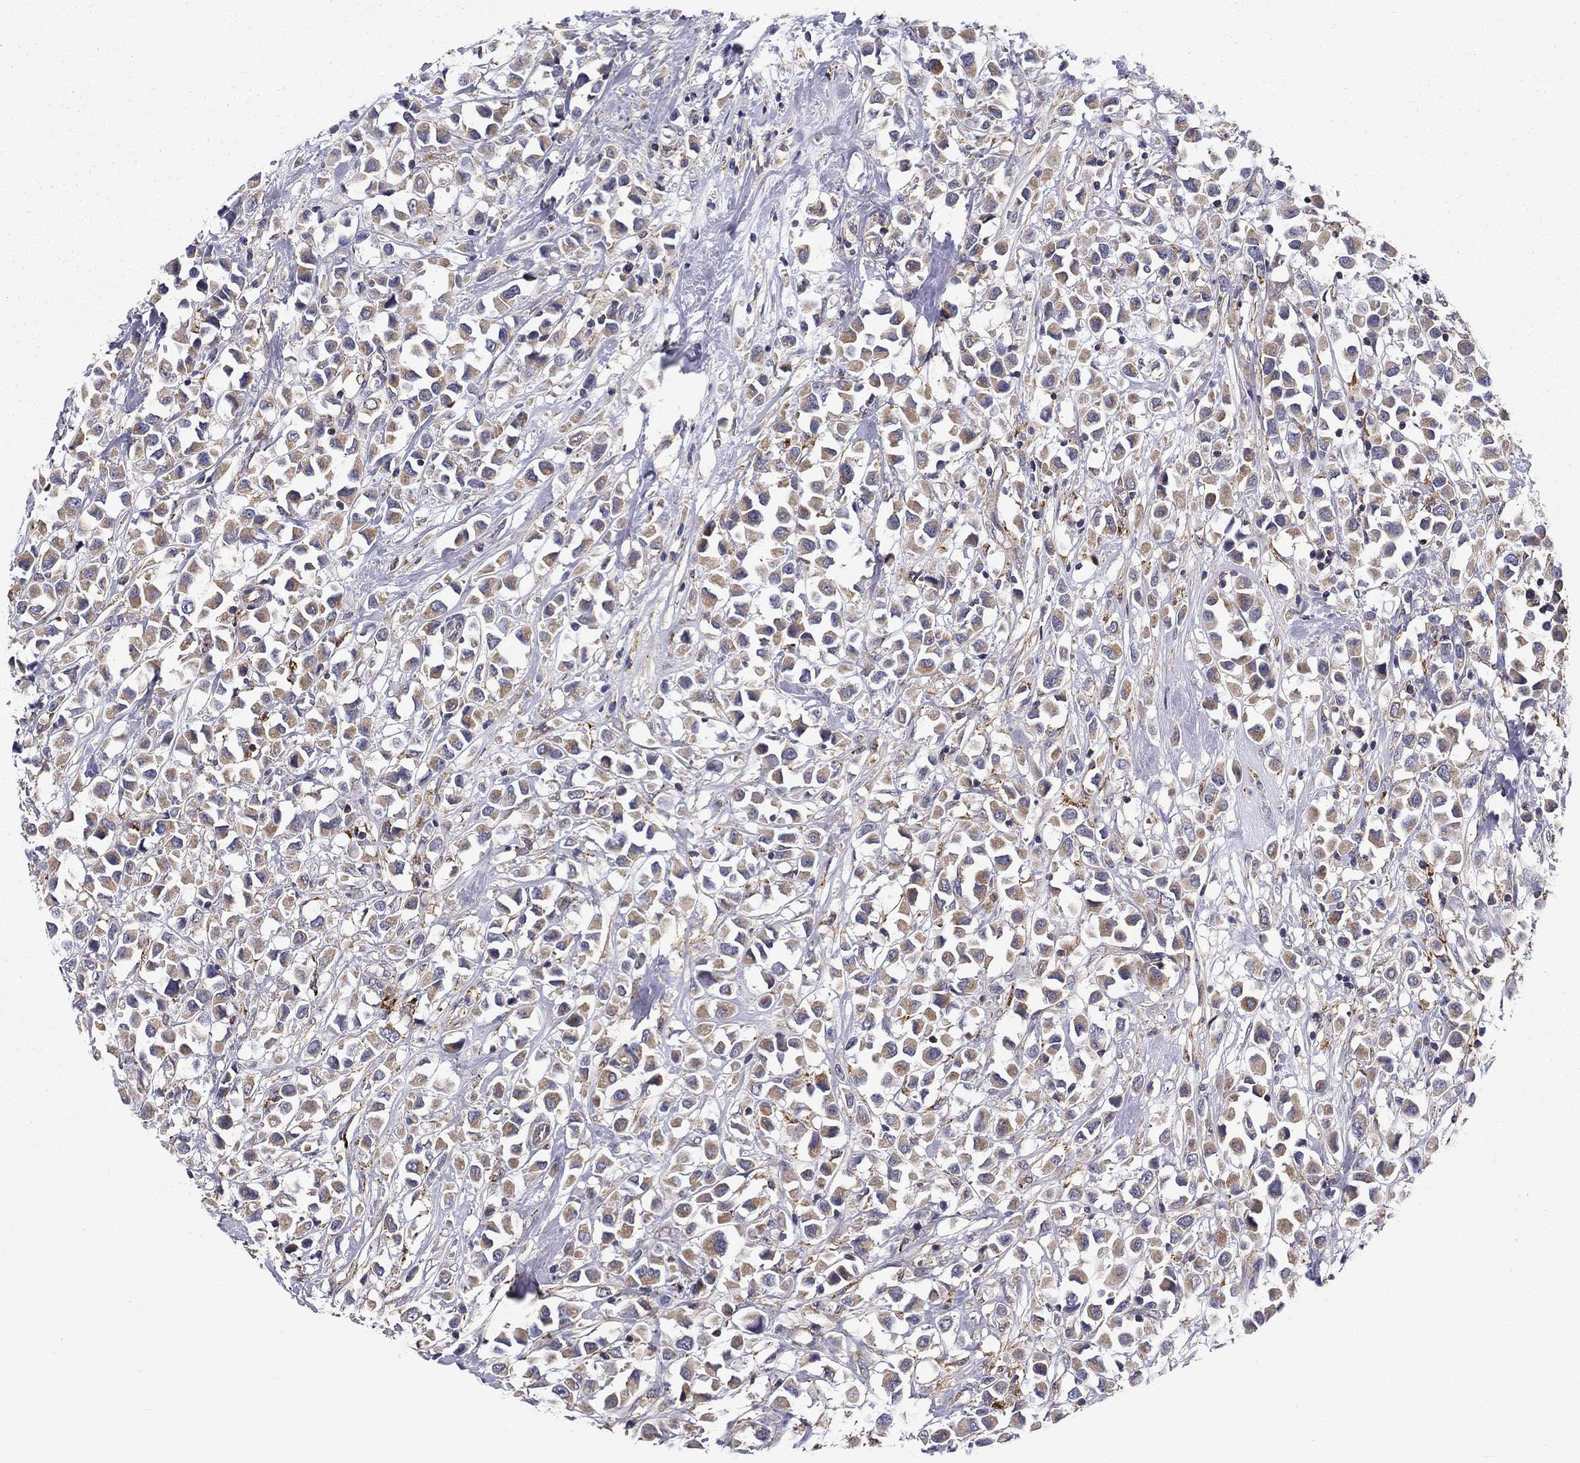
{"staining": {"intensity": "weak", "quantity": ">75%", "location": "cytoplasmic/membranous"}, "tissue": "breast cancer", "cell_type": "Tumor cells", "image_type": "cancer", "snomed": [{"axis": "morphology", "description": "Duct carcinoma"}, {"axis": "topography", "description": "Breast"}], "caption": "IHC image of neoplastic tissue: human breast cancer stained using immunohistochemistry shows low levels of weak protein expression localized specifically in the cytoplasmic/membranous of tumor cells, appearing as a cytoplasmic/membranous brown color.", "gene": "ALDH4A1", "patient": {"sex": "female", "age": 61}}